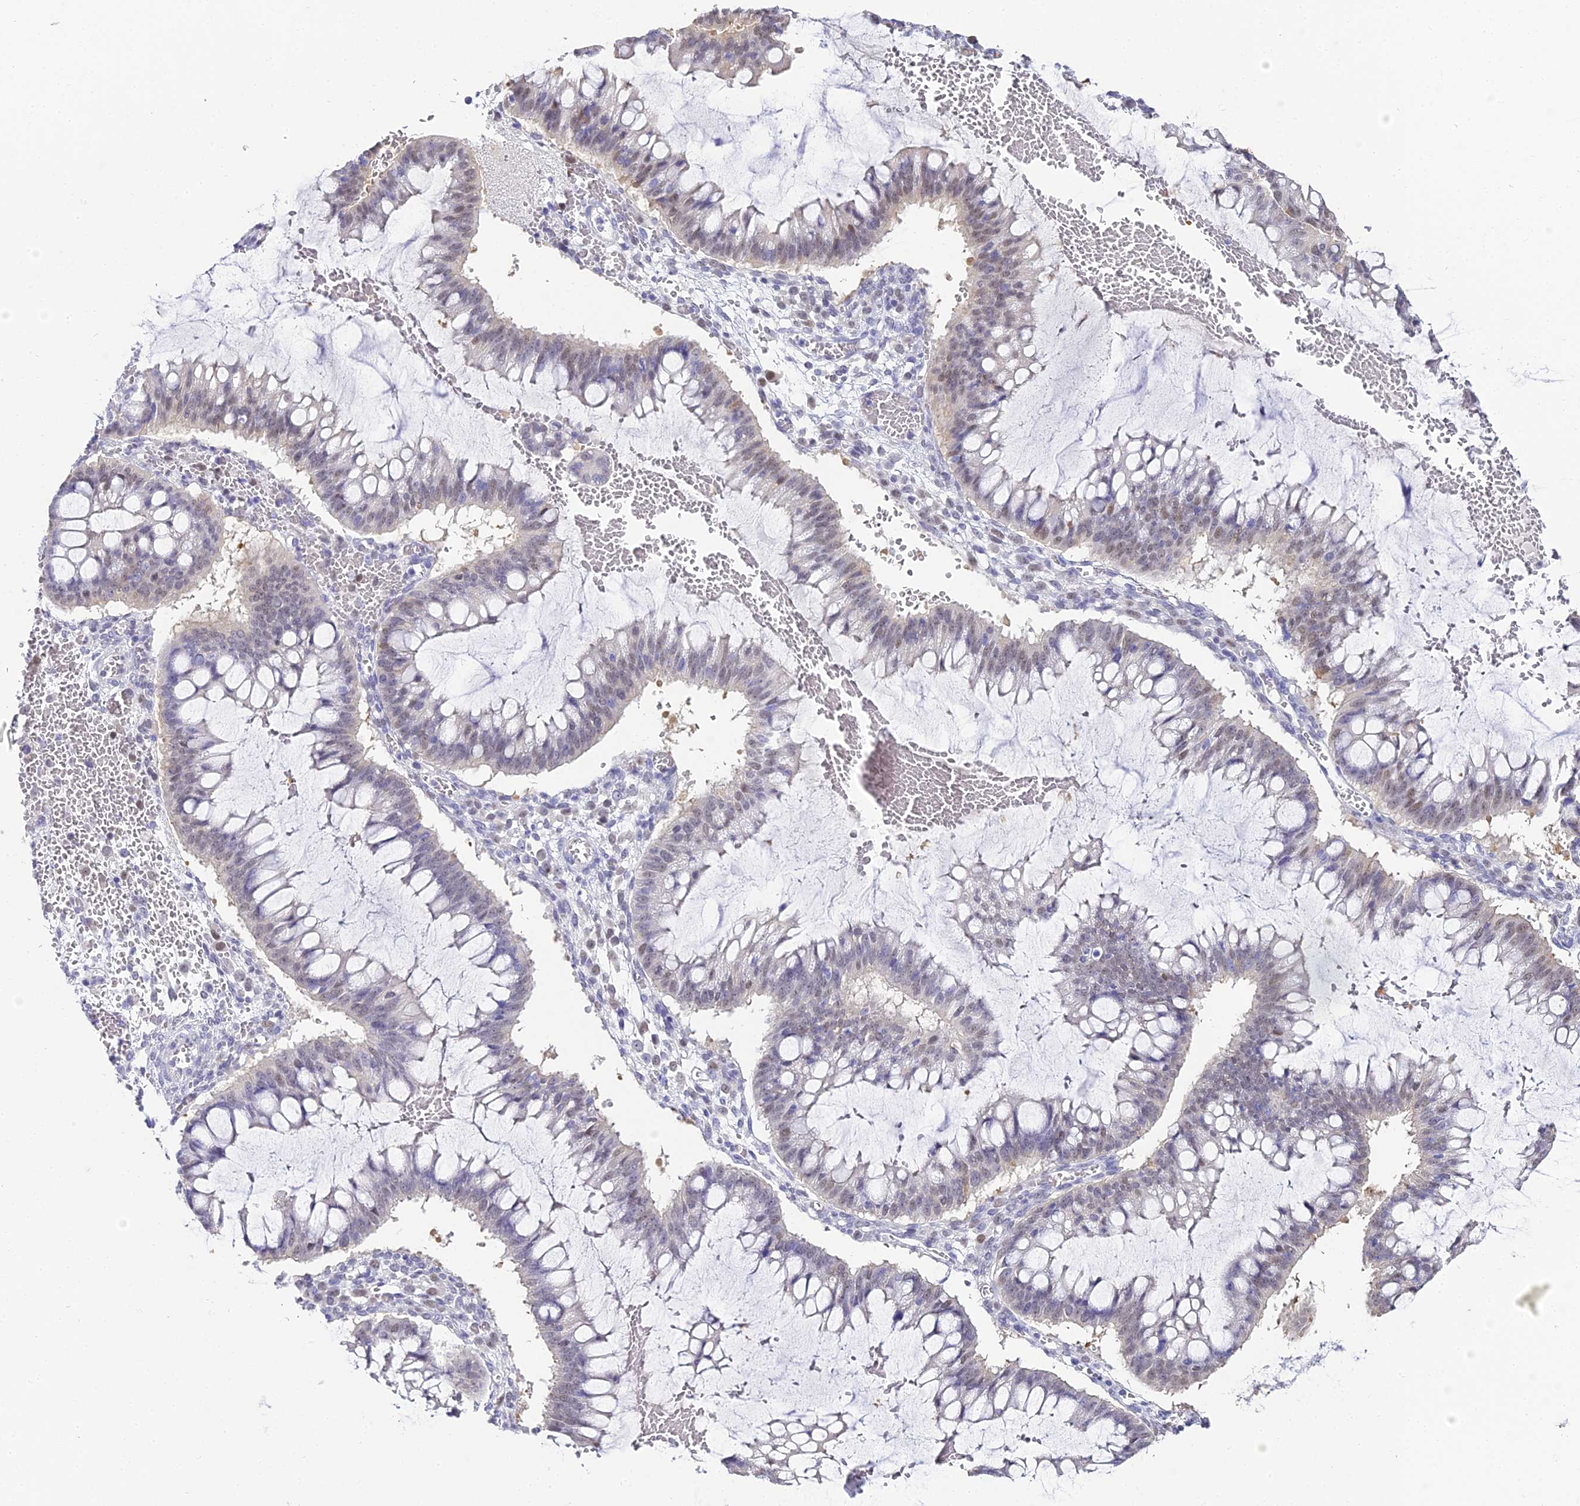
{"staining": {"intensity": "weak", "quantity": "25%-75%", "location": "nuclear"}, "tissue": "ovarian cancer", "cell_type": "Tumor cells", "image_type": "cancer", "snomed": [{"axis": "morphology", "description": "Cystadenocarcinoma, mucinous, NOS"}, {"axis": "topography", "description": "Ovary"}], "caption": "An IHC micrograph of tumor tissue is shown. Protein staining in brown highlights weak nuclear positivity in ovarian cancer (mucinous cystadenocarcinoma) within tumor cells. Immunohistochemistry (ihc) stains the protein in brown and the nuclei are stained blue.", "gene": "ABHD14A-ACY1", "patient": {"sex": "female", "age": 73}}